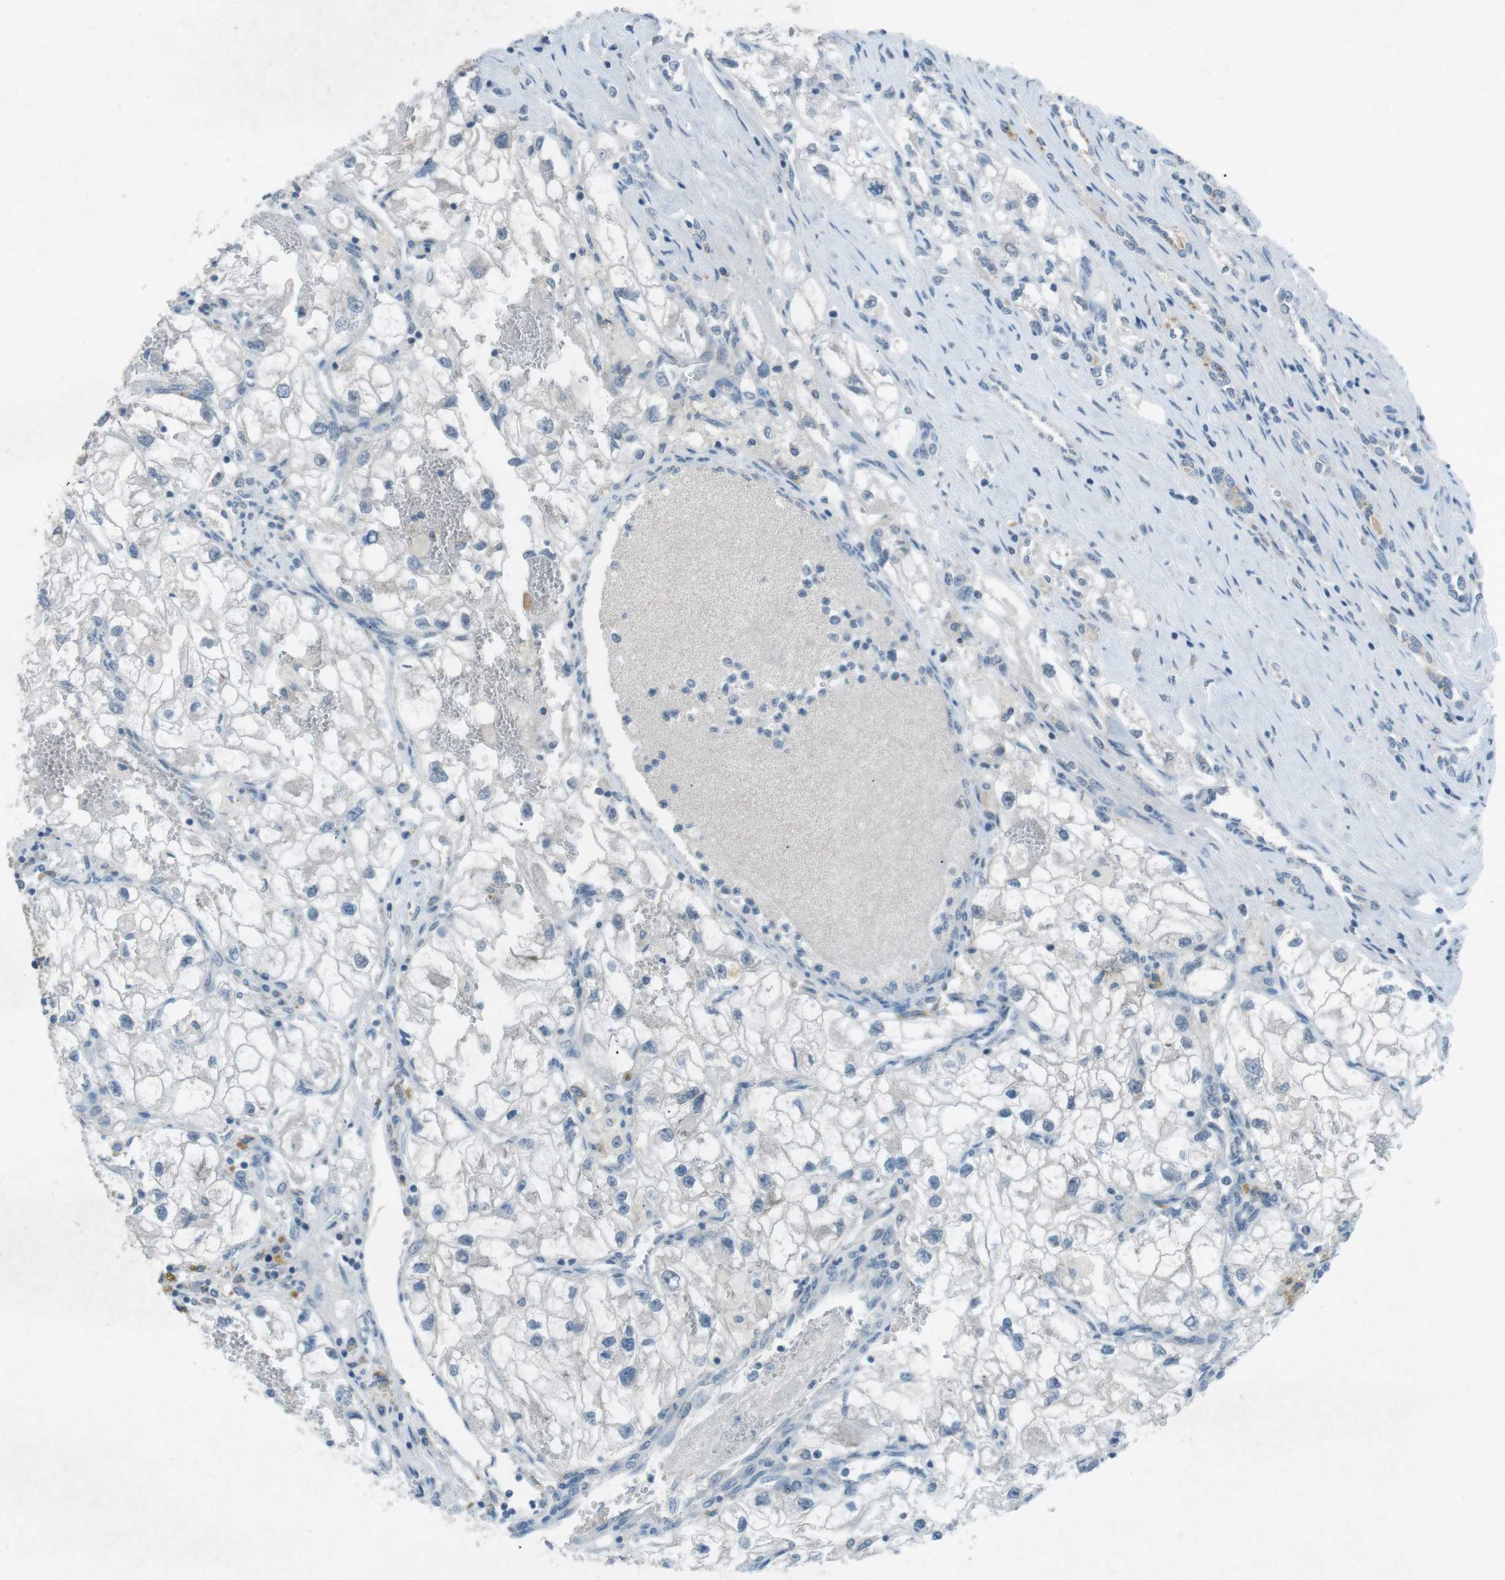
{"staining": {"intensity": "negative", "quantity": "none", "location": "none"}, "tissue": "renal cancer", "cell_type": "Tumor cells", "image_type": "cancer", "snomed": [{"axis": "morphology", "description": "Adenocarcinoma, NOS"}, {"axis": "topography", "description": "Kidney"}], "caption": "Immunohistochemistry (IHC) histopathology image of neoplastic tissue: human renal cancer stained with DAB (3,3'-diaminobenzidine) demonstrates no significant protein staining in tumor cells. (DAB (3,3'-diaminobenzidine) immunohistochemistry, high magnification).", "gene": "FCRLA", "patient": {"sex": "female", "age": 70}}